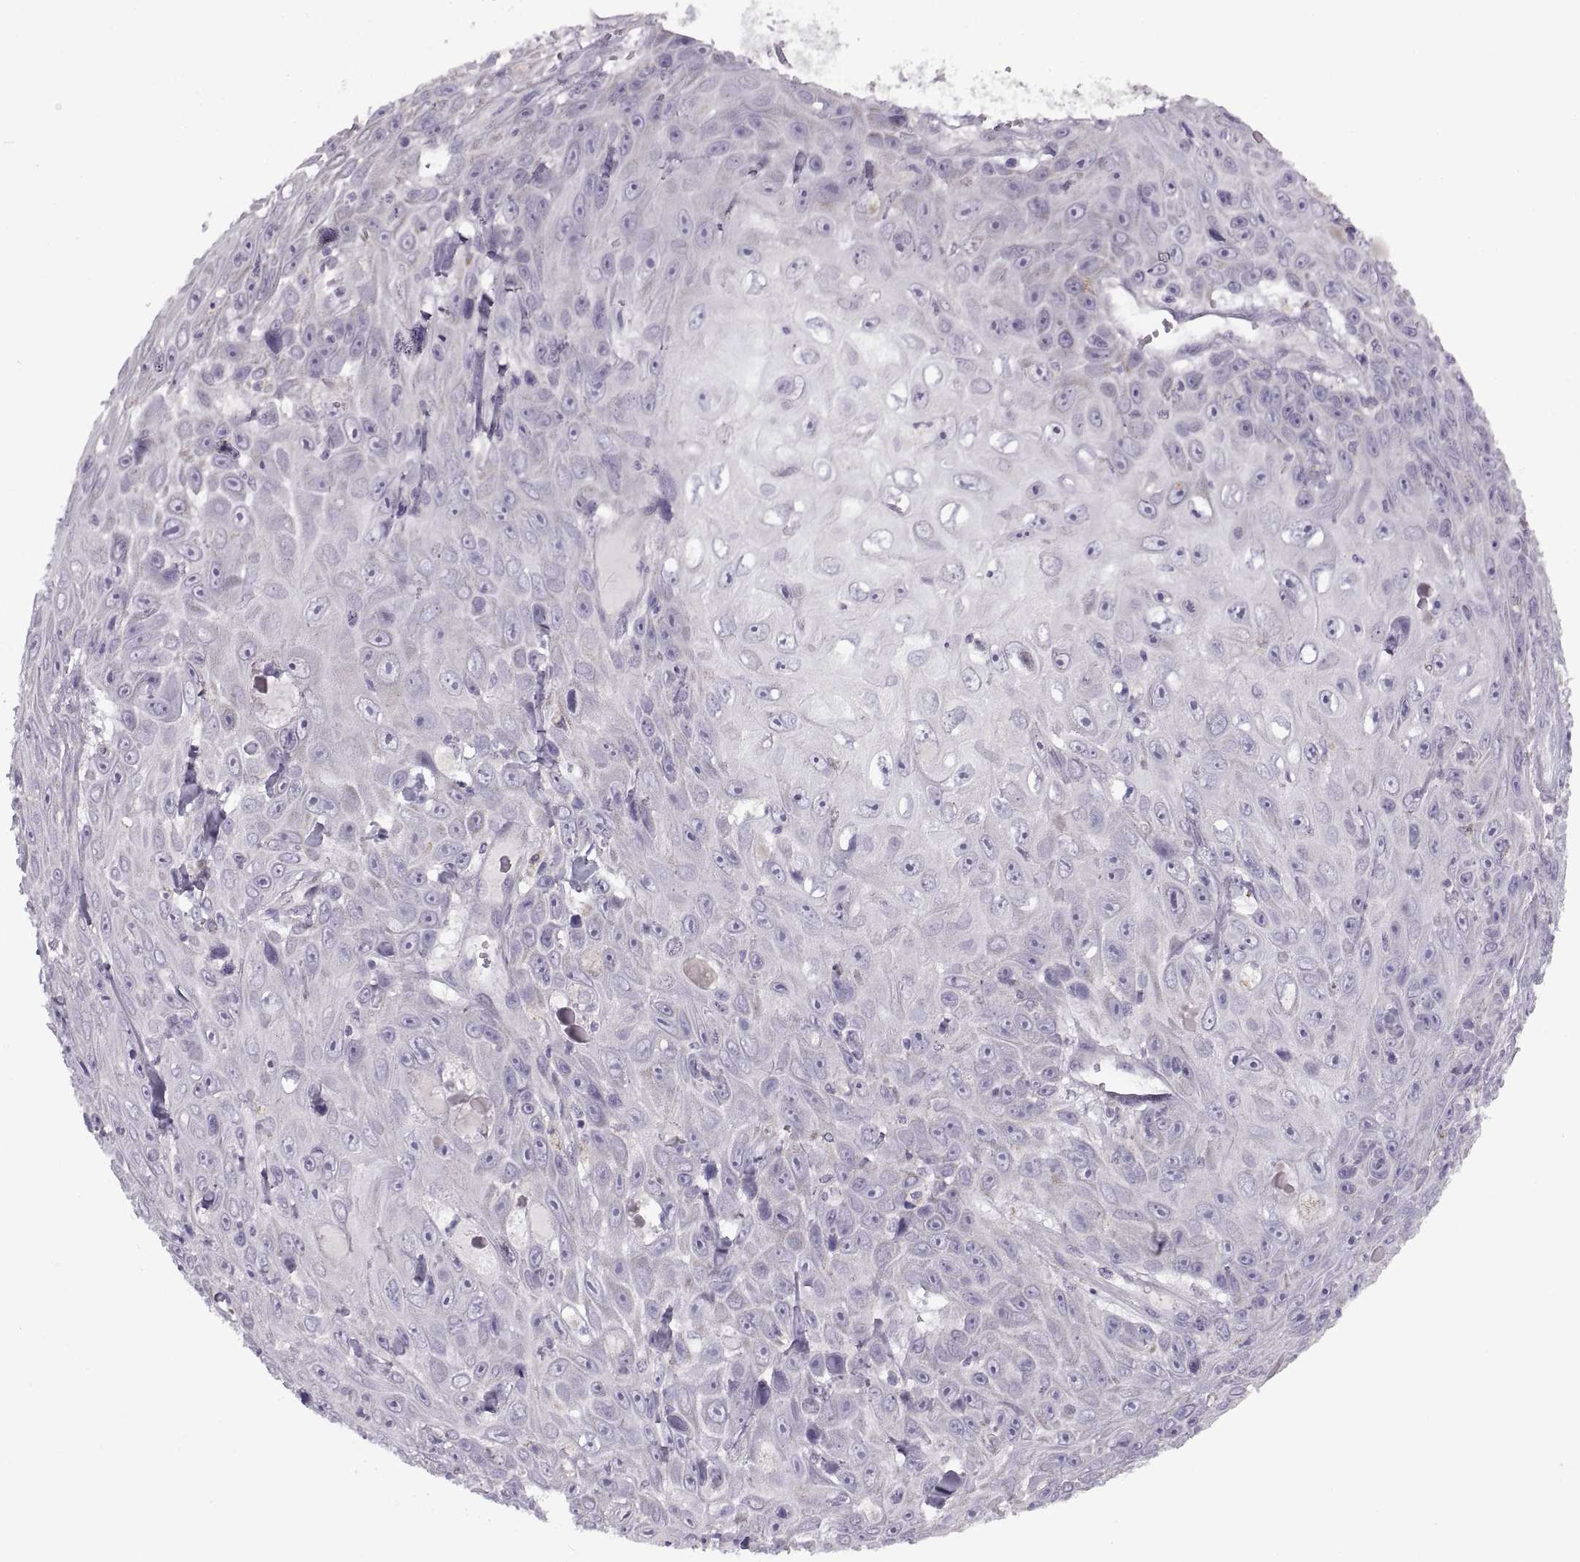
{"staining": {"intensity": "negative", "quantity": "none", "location": "none"}, "tissue": "skin cancer", "cell_type": "Tumor cells", "image_type": "cancer", "snomed": [{"axis": "morphology", "description": "Squamous cell carcinoma, NOS"}, {"axis": "topography", "description": "Skin"}], "caption": "This is an immunohistochemistry (IHC) histopathology image of human skin squamous cell carcinoma. There is no staining in tumor cells.", "gene": "PIERCE1", "patient": {"sex": "male", "age": 82}}